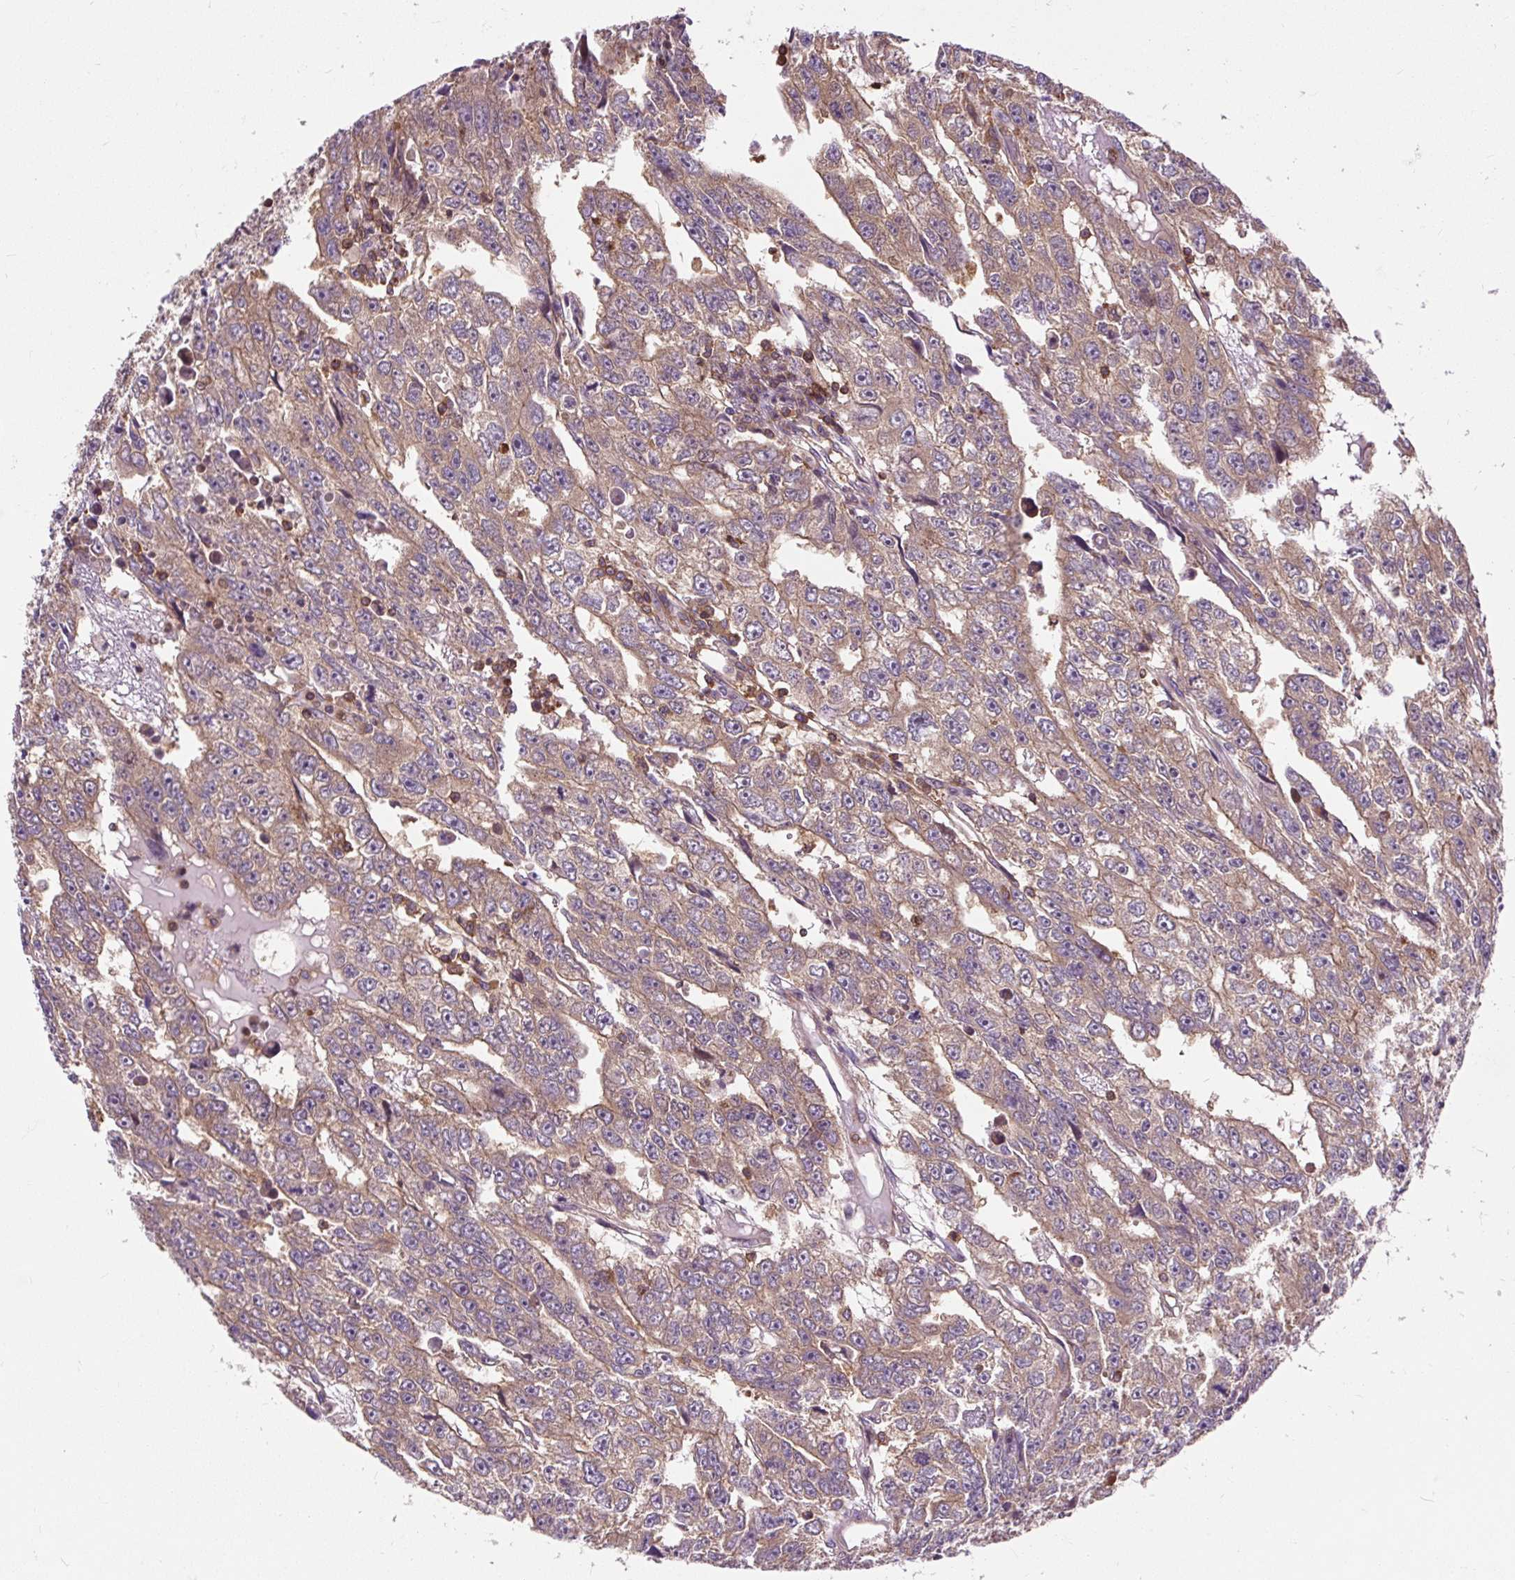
{"staining": {"intensity": "weak", "quantity": ">75%", "location": "cytoplasmic/membranous"}, "tissue": "testis cancer", "cell_type": "Tumor cells", "image_type": "cancer", "snomed": [{"axis": "morphology", "description": "Carcinoma, Embryonal, NOS"}, {"axis": "topography", "description": "Testis"}], "caption": "A low amount of weak cytoplasmic/membranous positivity is seen in approximately >75% of tumor cells in testis cancer (embryonal carcinoma) tissue. The staining was performed using DAB to visualize the protein expression in brown, while the nuclei were stained in blue with hematoxylin (Magnification: 20x).", "gene": "CISD3", "patient": {"sex": "male", "age": 20}}